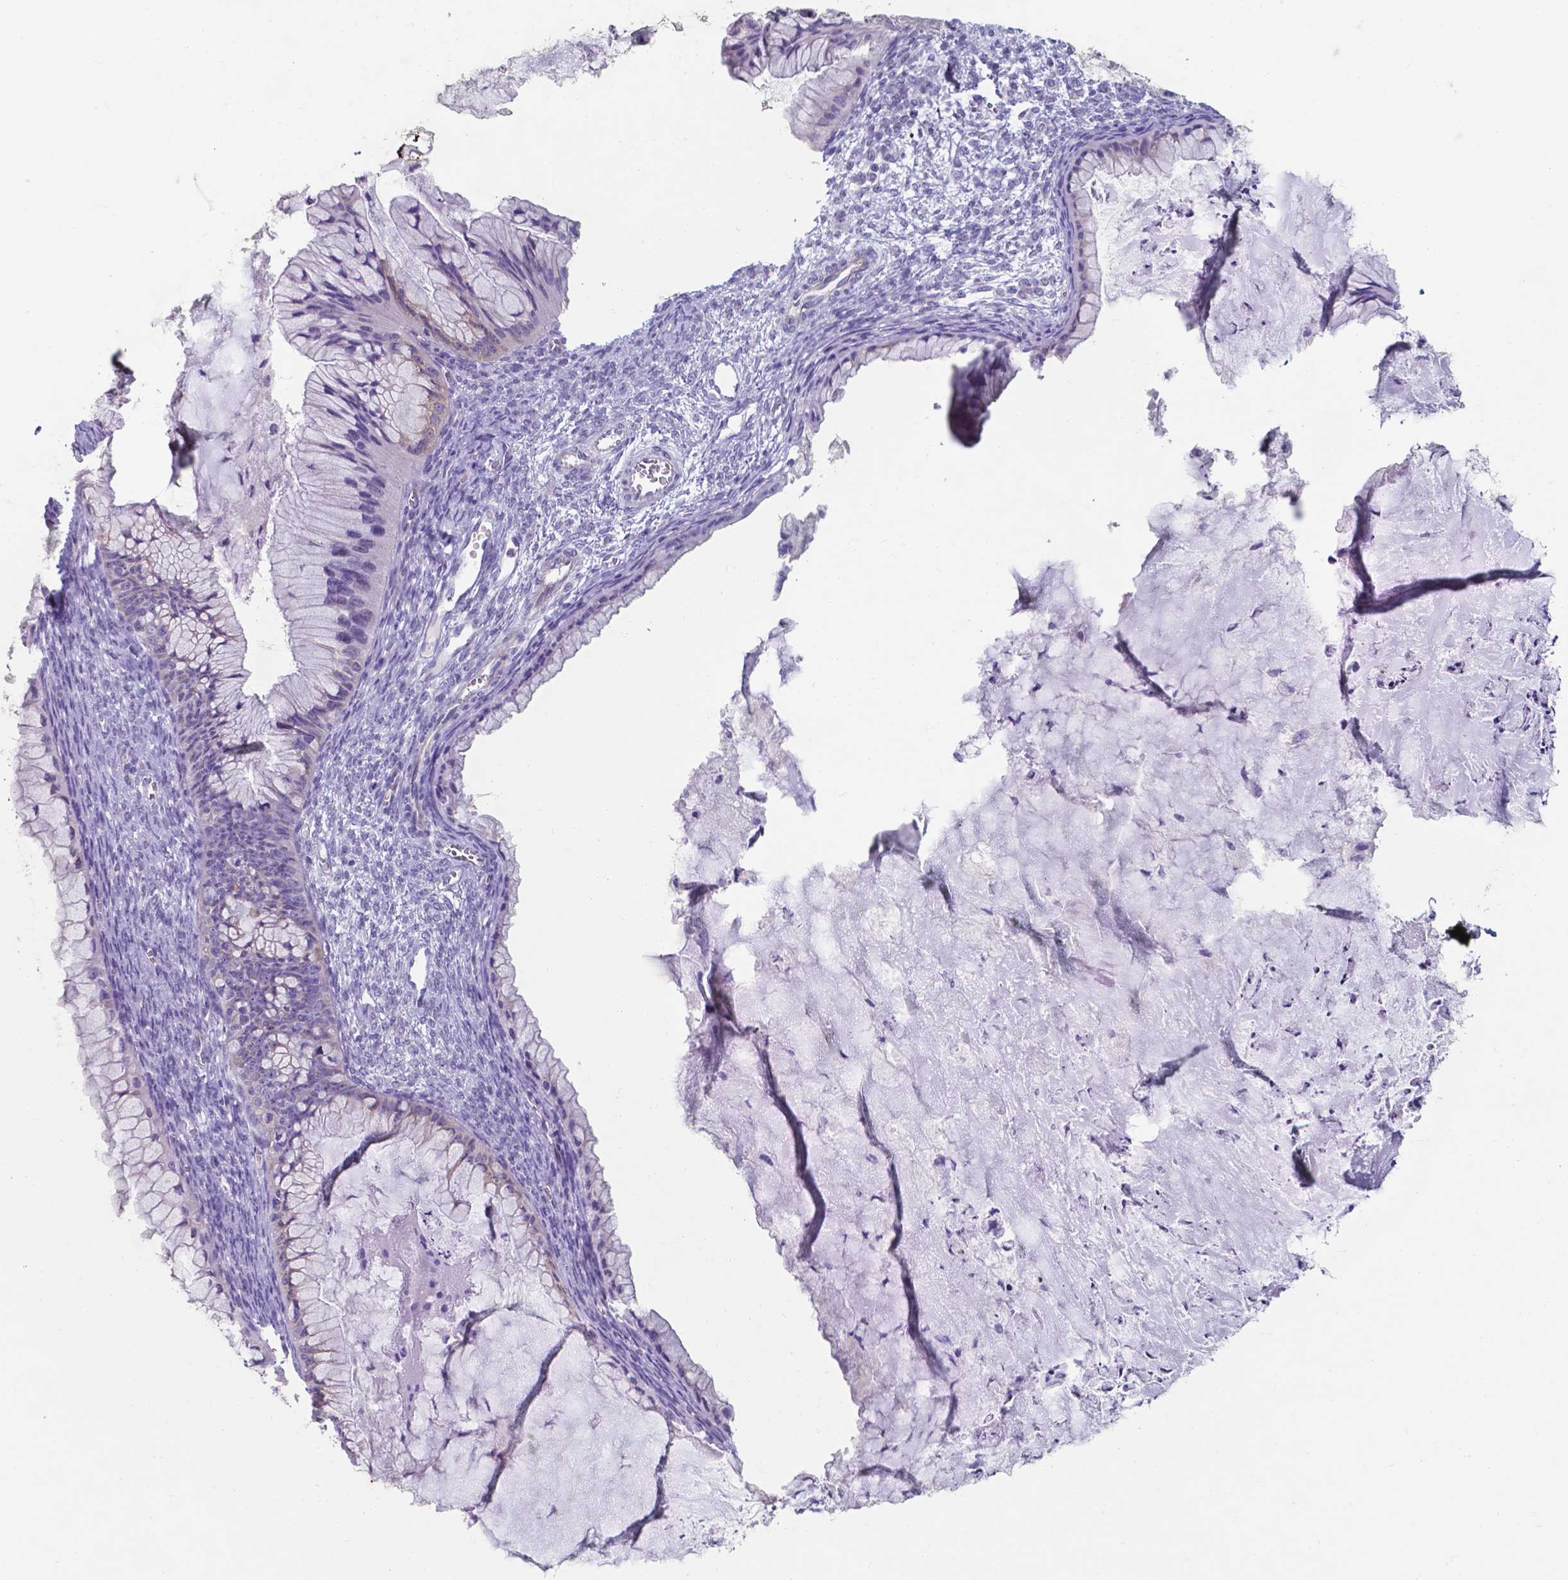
{"staining": {"intensity": "weak", "quantity": "<25%", "location": "cytoplasmic/membranous"}, "tissue": "ovarian cancer", "cell_type": "Tumor cells", "image_type": "cancer", "snomed": [{"axis": "morphology", "description": "Cystadenocarcinoma, mucinous, NOS"}, {"axis": "topography", "description": "Ovary"}], "caption": "Tumor cells show no significant protein staining in ovarian mucinous cystadenocarcinoma. Brightfield microscopy of immunohistochemistry stained with DAB (3,3'-diaminobenzidine) (brown) and hematoxylin (blue), captured at high magnification.", "gene": "UBE2J1", "patient": {"sex": "female", "age": 72}}